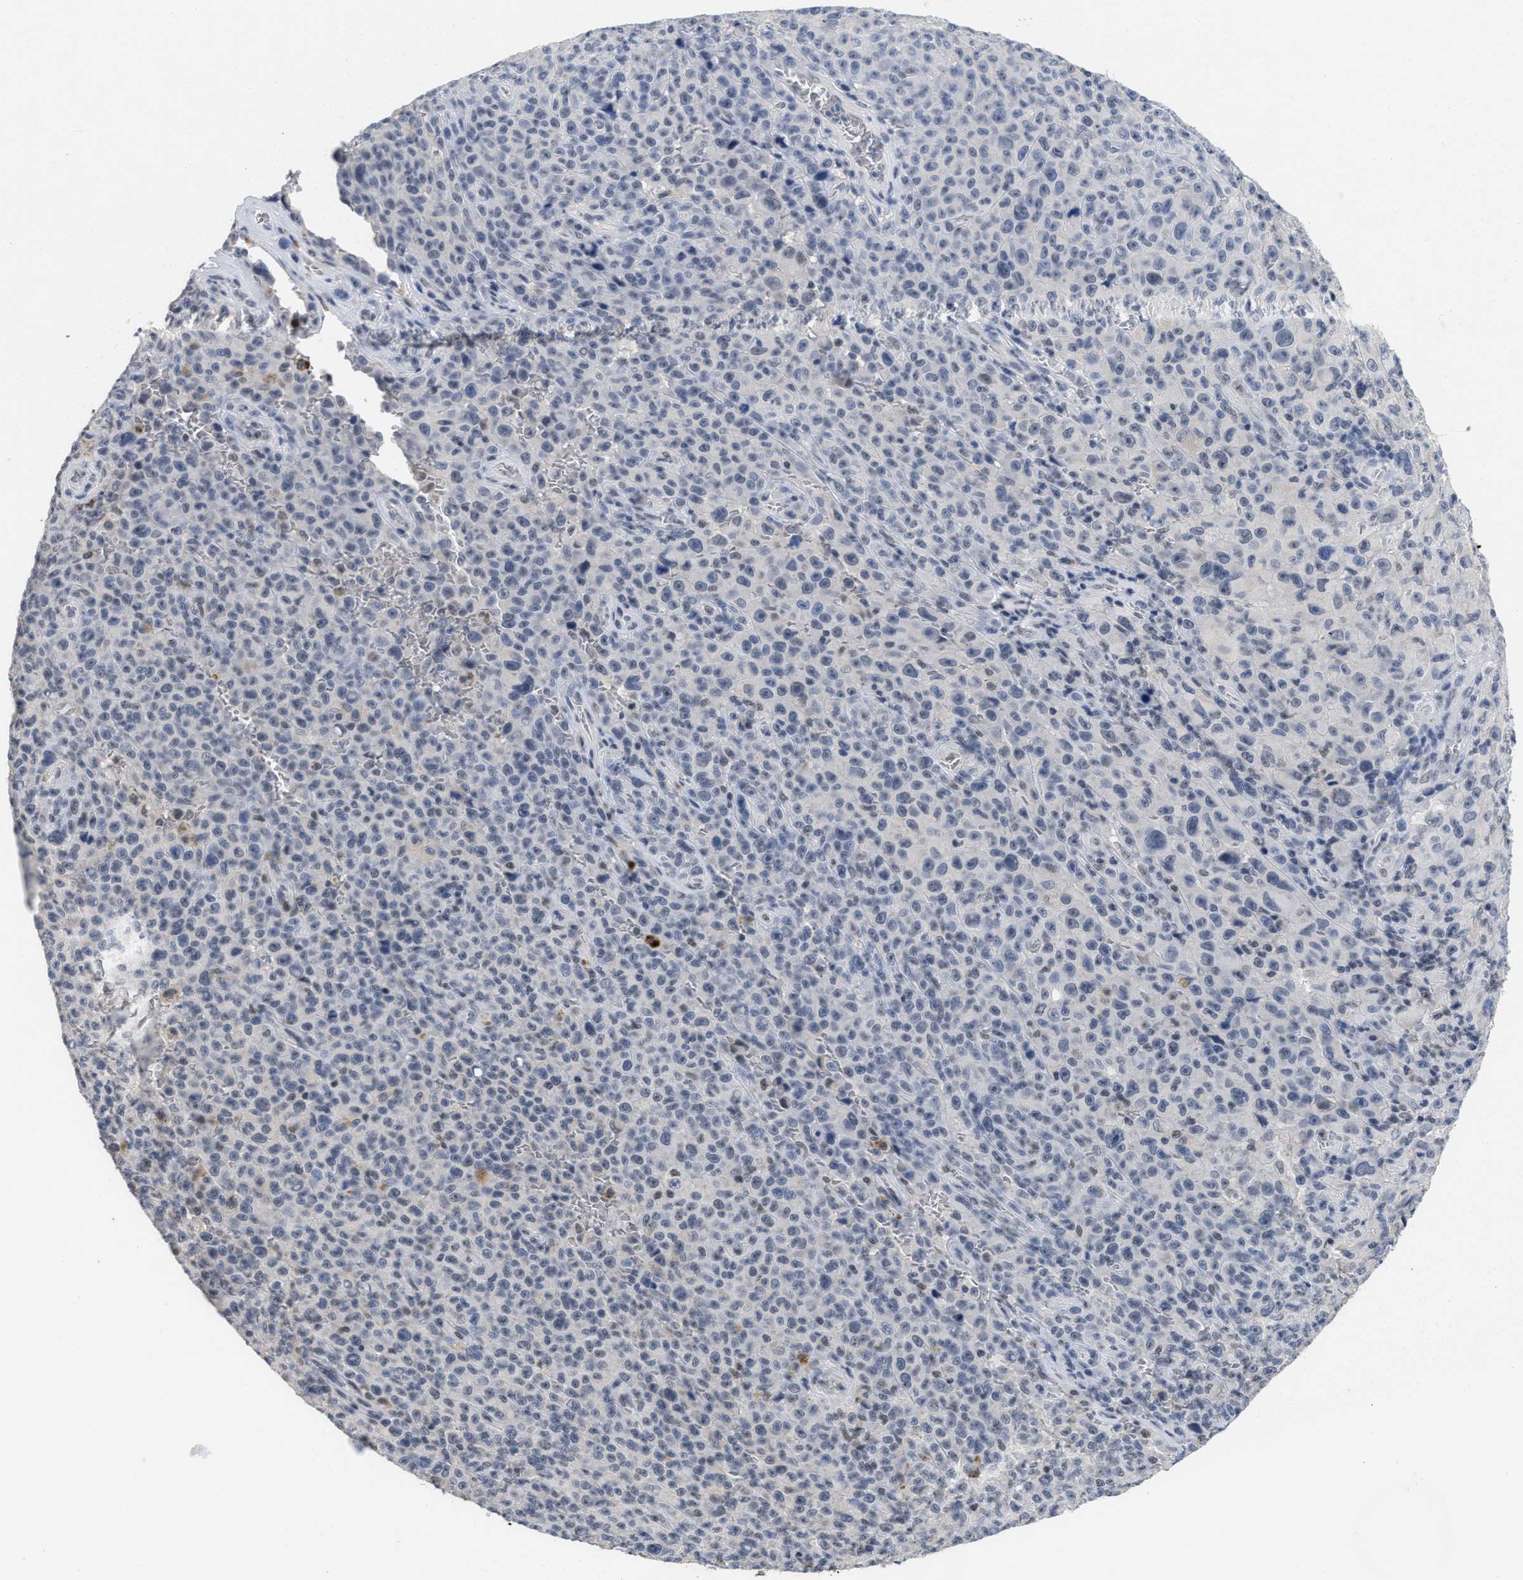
{"staining": {"intensity": "negative", "quantity": "none", "location": "none"}, "tissue": "melanoma", "cell_type": "Tumor cells", "image_type": "cancer", "snomed": [{"axis": "morphology", "description": "Malignant melanoma, NOS"}, {"axis": "topography", "description": "Skin"}], "caption": "Tumor cells show no significant positivity in malignant melanoma.", "gene": "GGNBP2", "patient": {"sex": "female", "age": 82}}